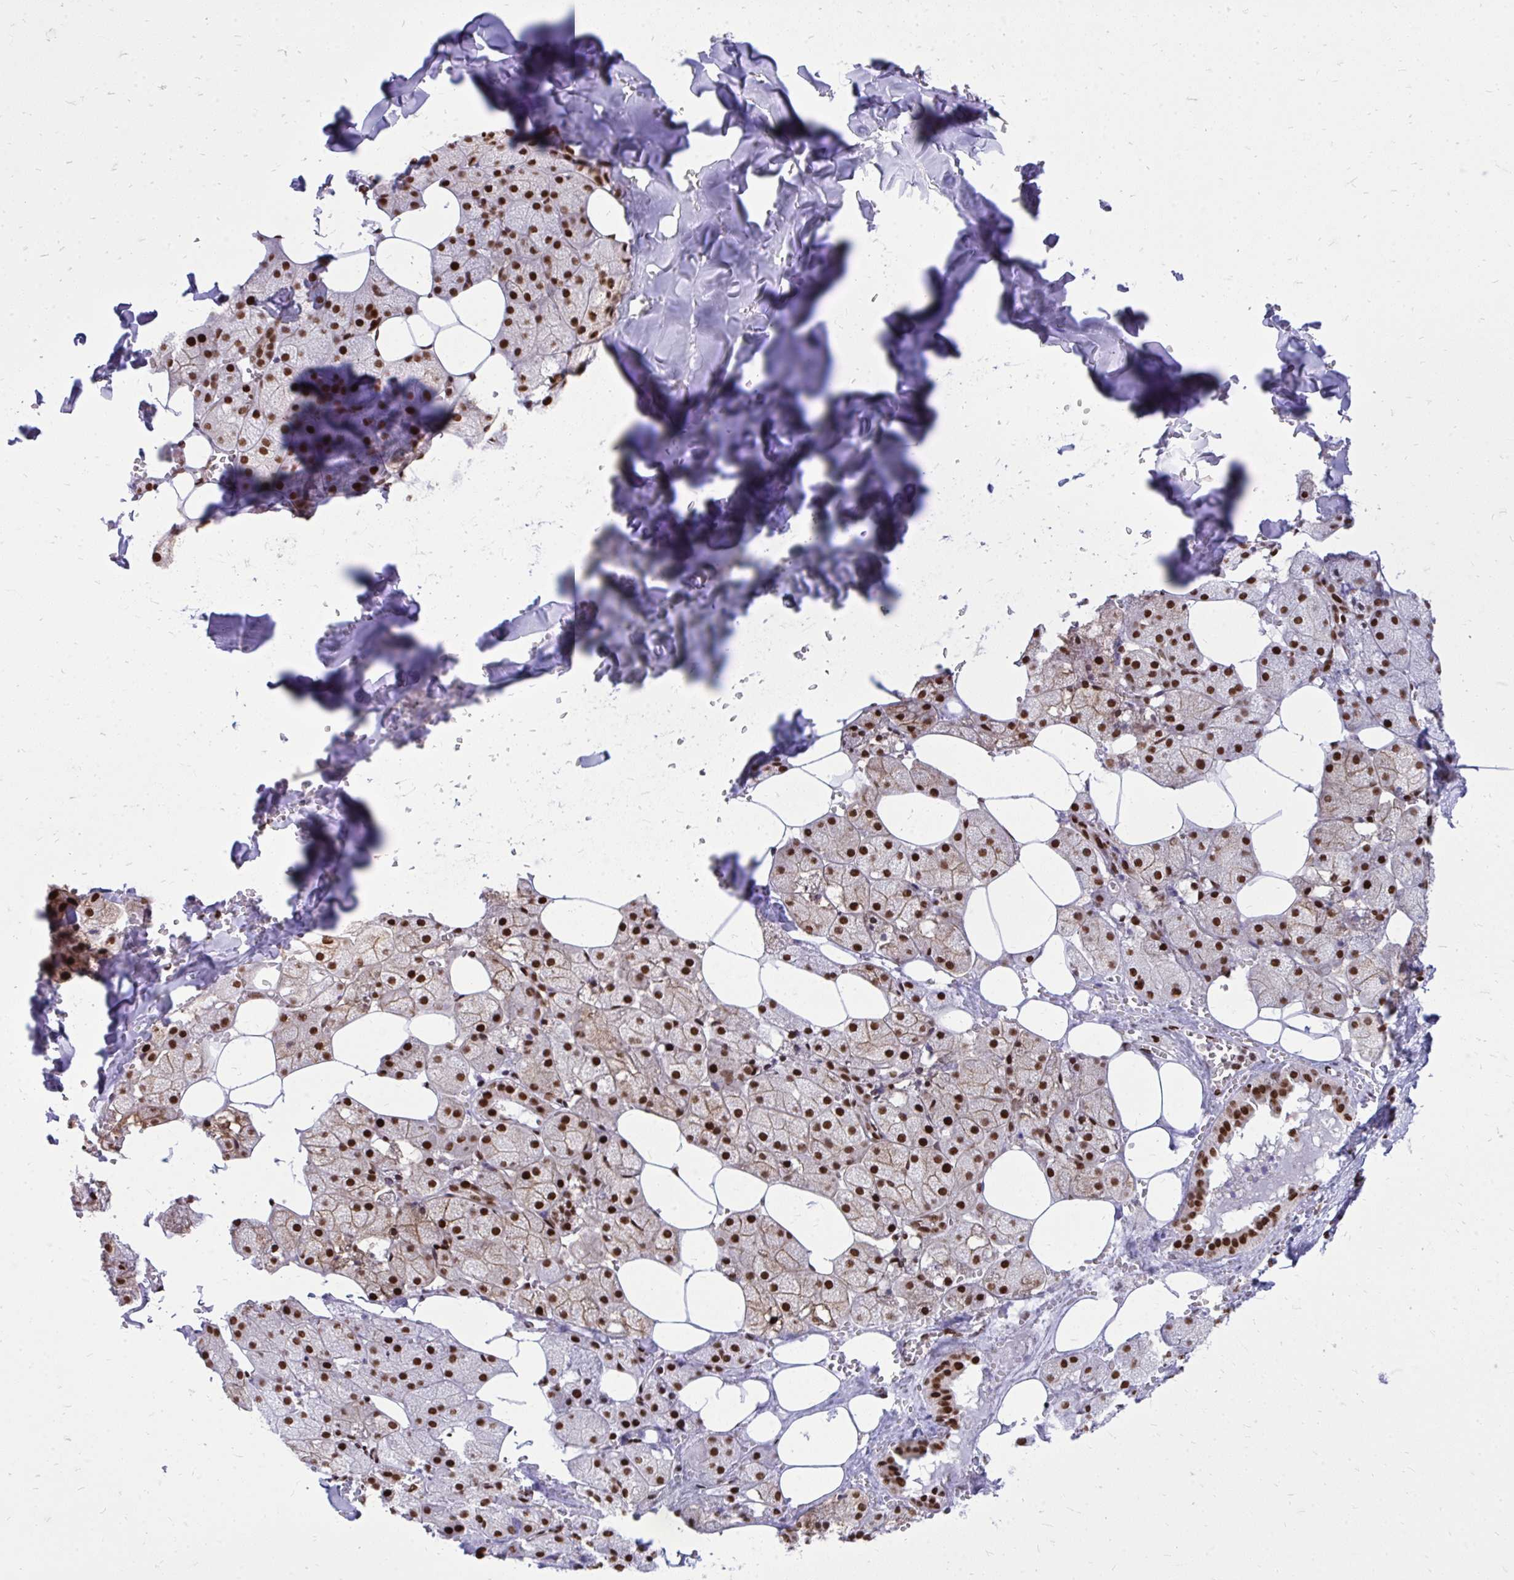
{"staining": {"intensity": "strong", "quantity": ">75%", "location": "nuclear"}, "tissue": "salivary gland", "cell_type": "Glandular cells", "image_type": "normal", "snomed": [{"axis": "morphology", "description": "Normal tissue, NOS"}, {"axis": "topography", "description": "Salivary gland"}, {"axis": "topography", "description": "Peripheral nerve tissue"}], "caption": "This is a histology image of immunohistochemistry (IHC) staining of normal salivary gland, which shows strong expression in the nuclear of glandular cells.", "gene": "TBL1Y", "patient": {"sex": "male", "age": 38}}